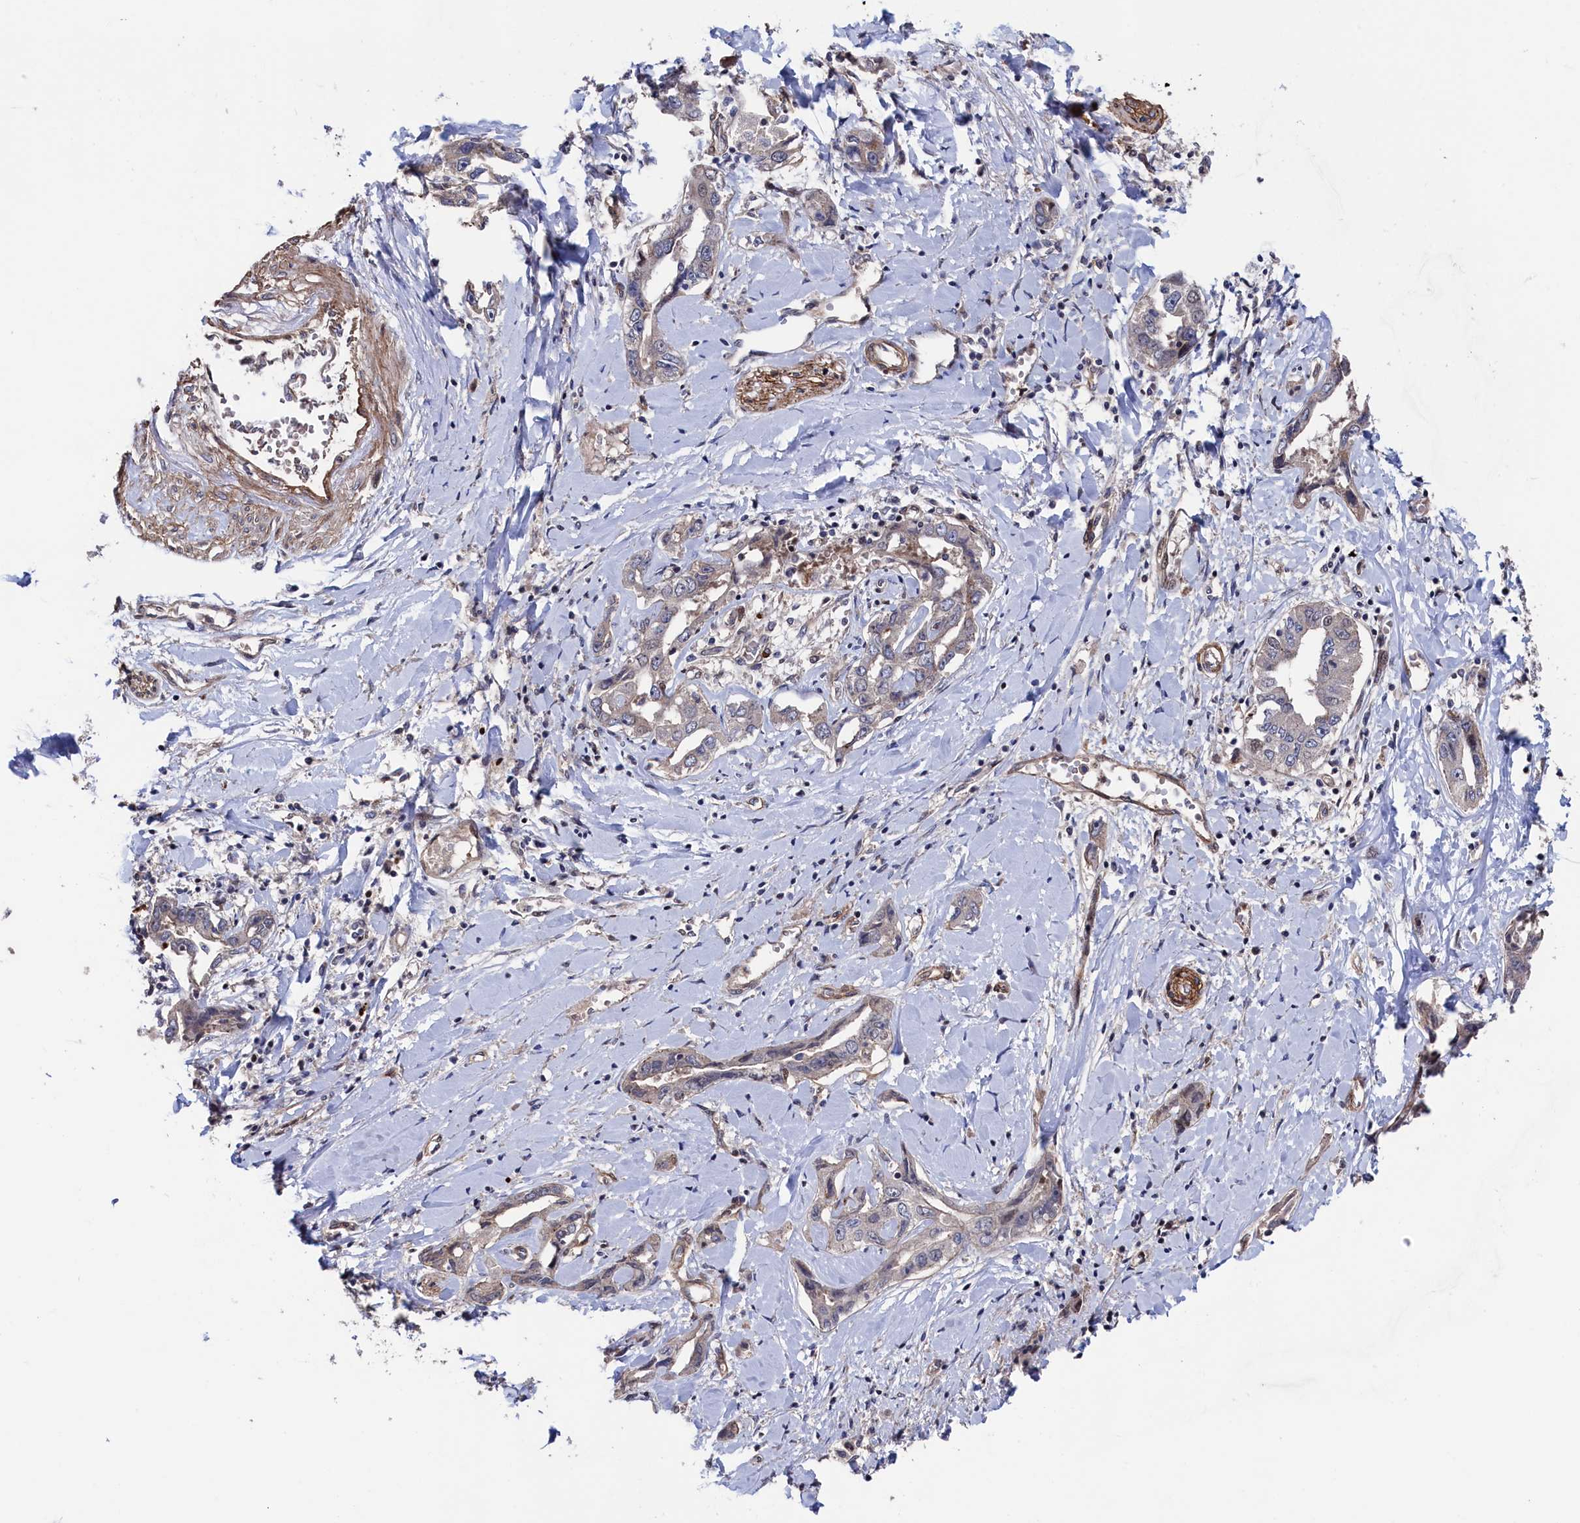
{"staining": {"intensity": "negative", "quantity": "none", "location": "none"}, "tissue": "liver cancer", "cell_type": "Tumor cells", "image_type": "cancer", "snomed": [{"axis": "morphology", "description": "Cholangiocarcinoma"}, {"axis": "topography", "description": "Liver"}], "caption": "Image shows no significant protein staining in tumor cells of liver cancer (cholangiocarcinoma).", "gene": "ZNF891", "patient": {"sex": "male", "age": 59}}